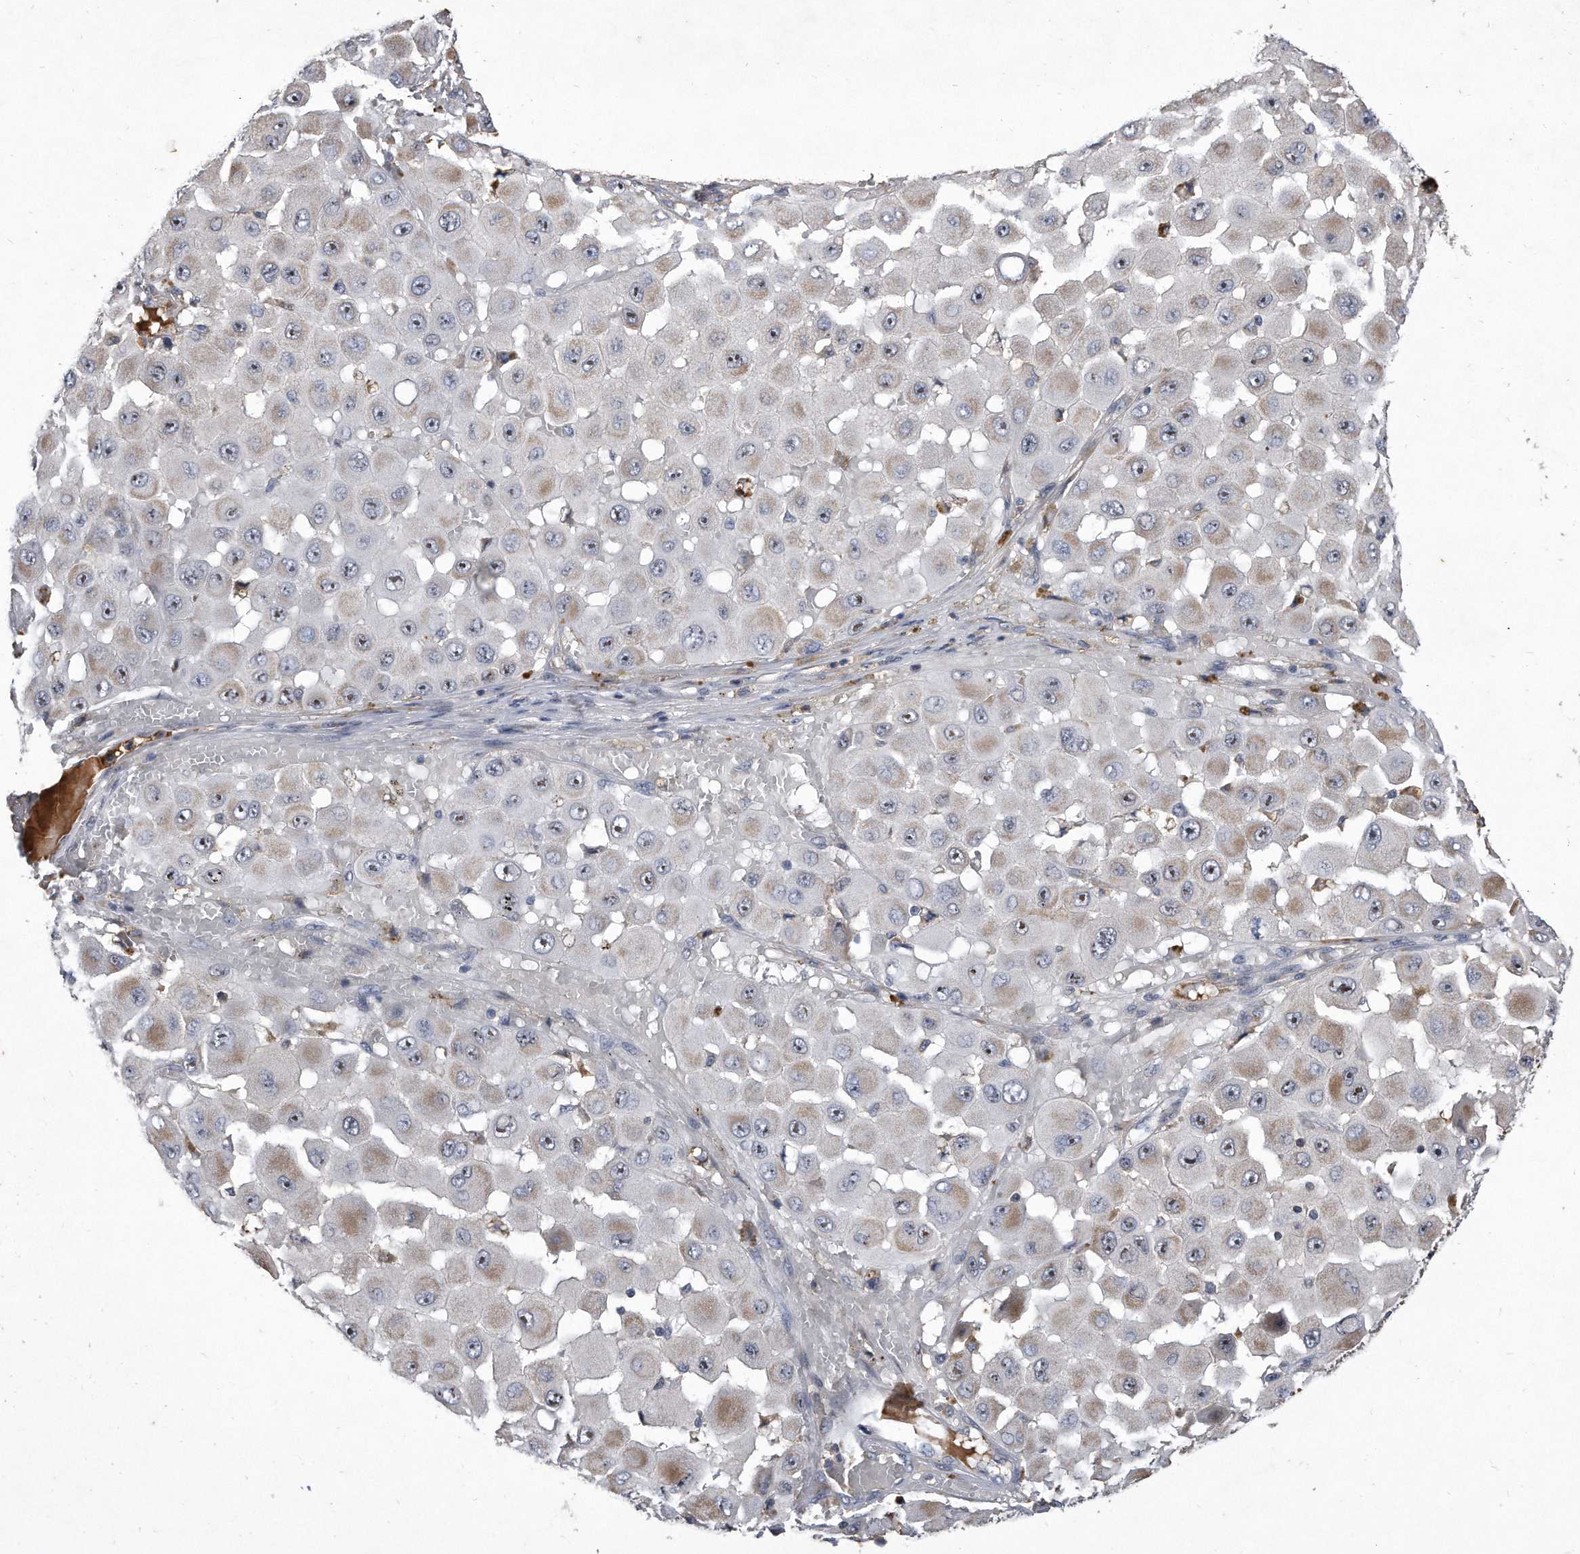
{"staining": {"intensity": "moderate", "quantity": "25%-75%", "location": "nuclear"}, "tissue": "melanoma", "cell_type": "Tumor cells", "image_type": "cancer", "snomed": [{"axis": "morphology", "description": "Malignant melanoma, NOS"}, {"axis": "topography", "description": "Skin"}], "caption": "Moderate nuclear protein positivity is seen in approximately 25%-75% of tumor cells in melanoma.", "gene": "PGBD2", "patient": {"sex": "female", "age": 81}}